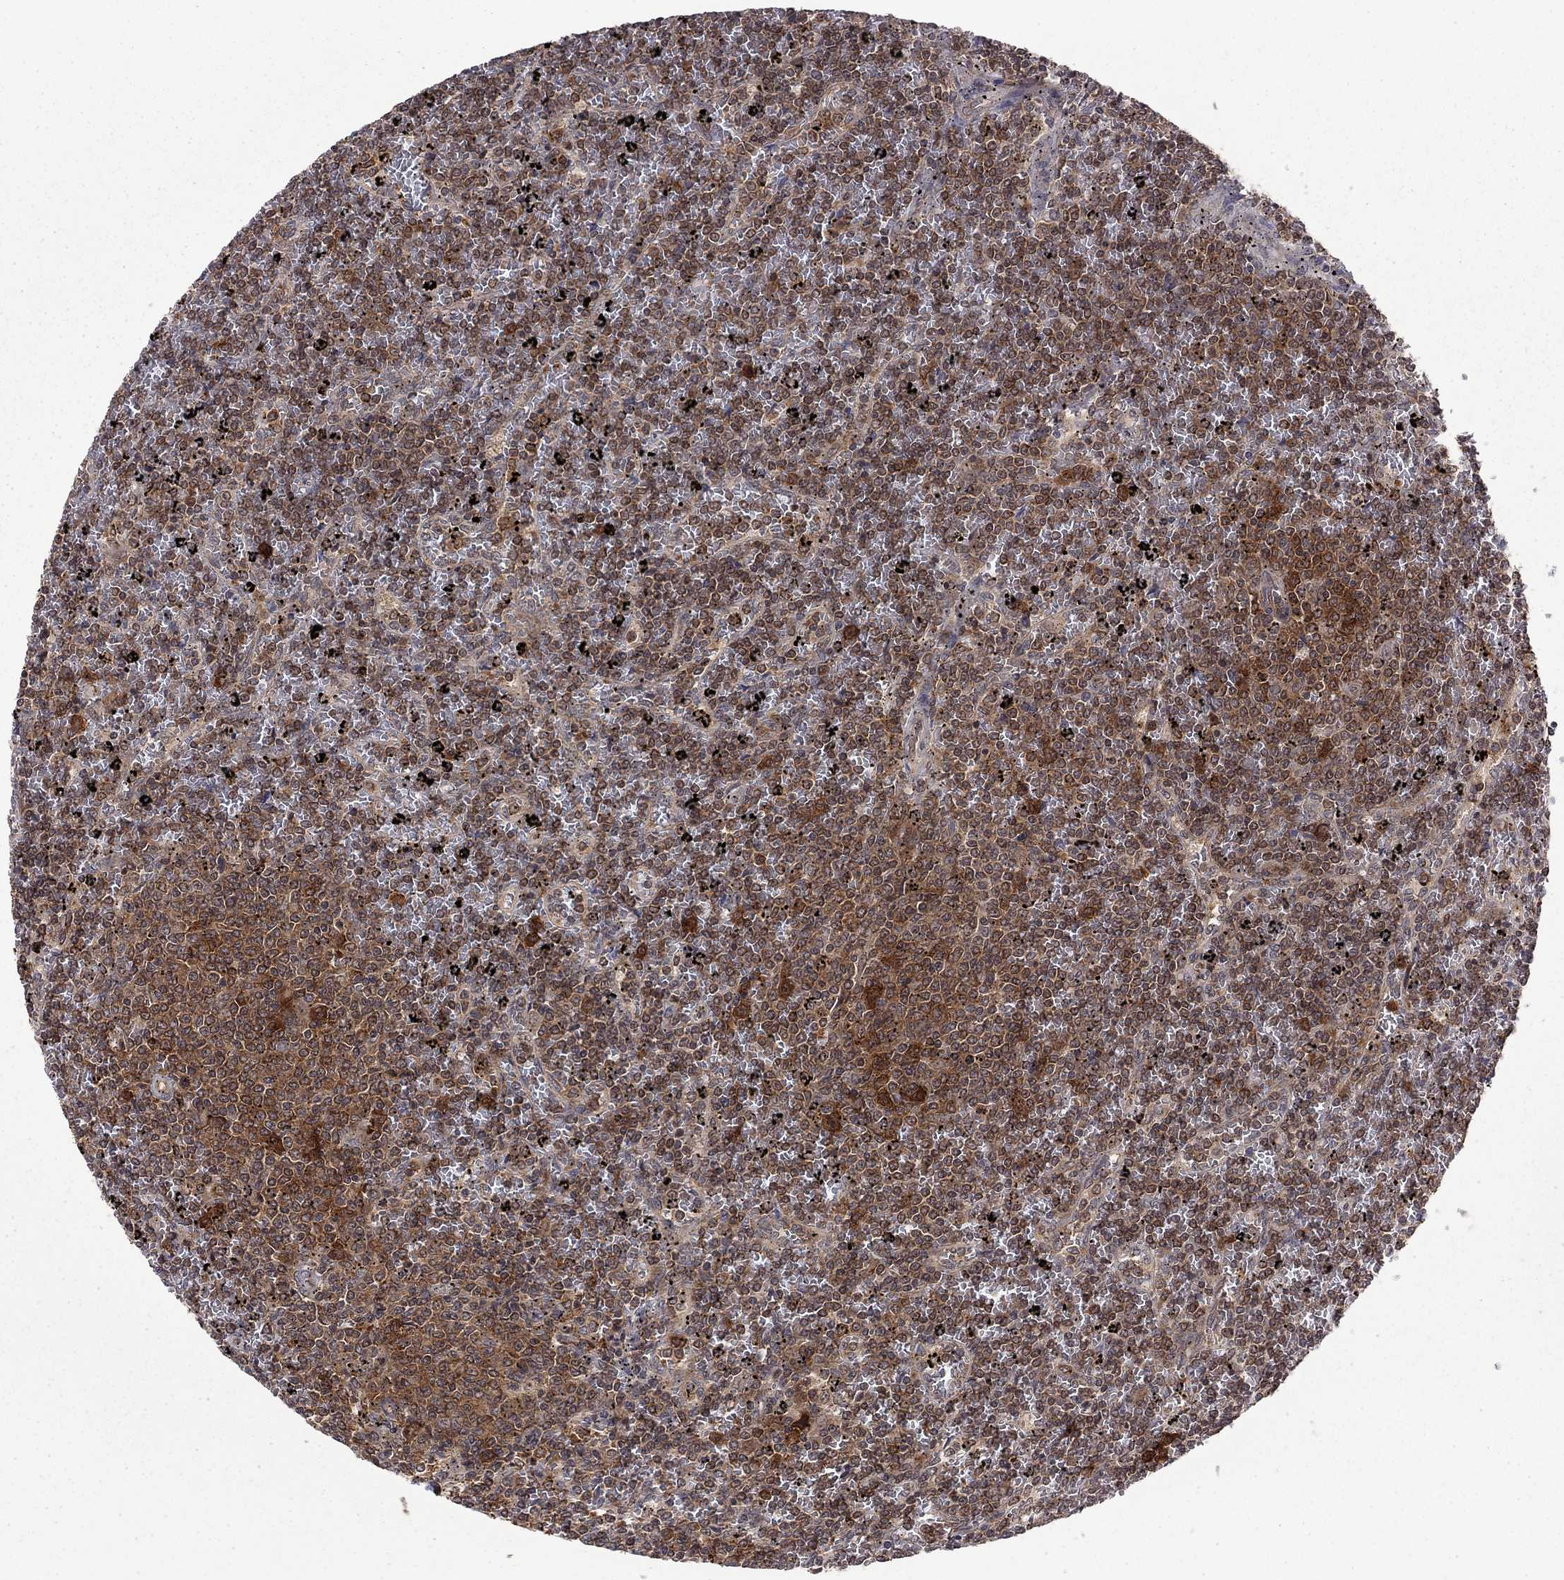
{"staining": {"intensity": "strong", "quantity": "25%-75%", "location": "cytoplasmic/membranous"}, "tissue": "lymphoma", "cell_type": "Tumor cells", "image_type": "cancer", "snomed": [{"axis": "morphology", "description": "Malignant lymphoma, non-Hodgkin's type, Low grade"}, {"axis": "topography", "description": "Spleen"}], "caption": "This histopathology image demonstrates IHC staining of lymphoma, with high strong cytoplasmic/membranous staining in approximately 25%-75% of tumor cells.", "gene": "NAA50", "patient": {"sex": "female", "age": 77}}